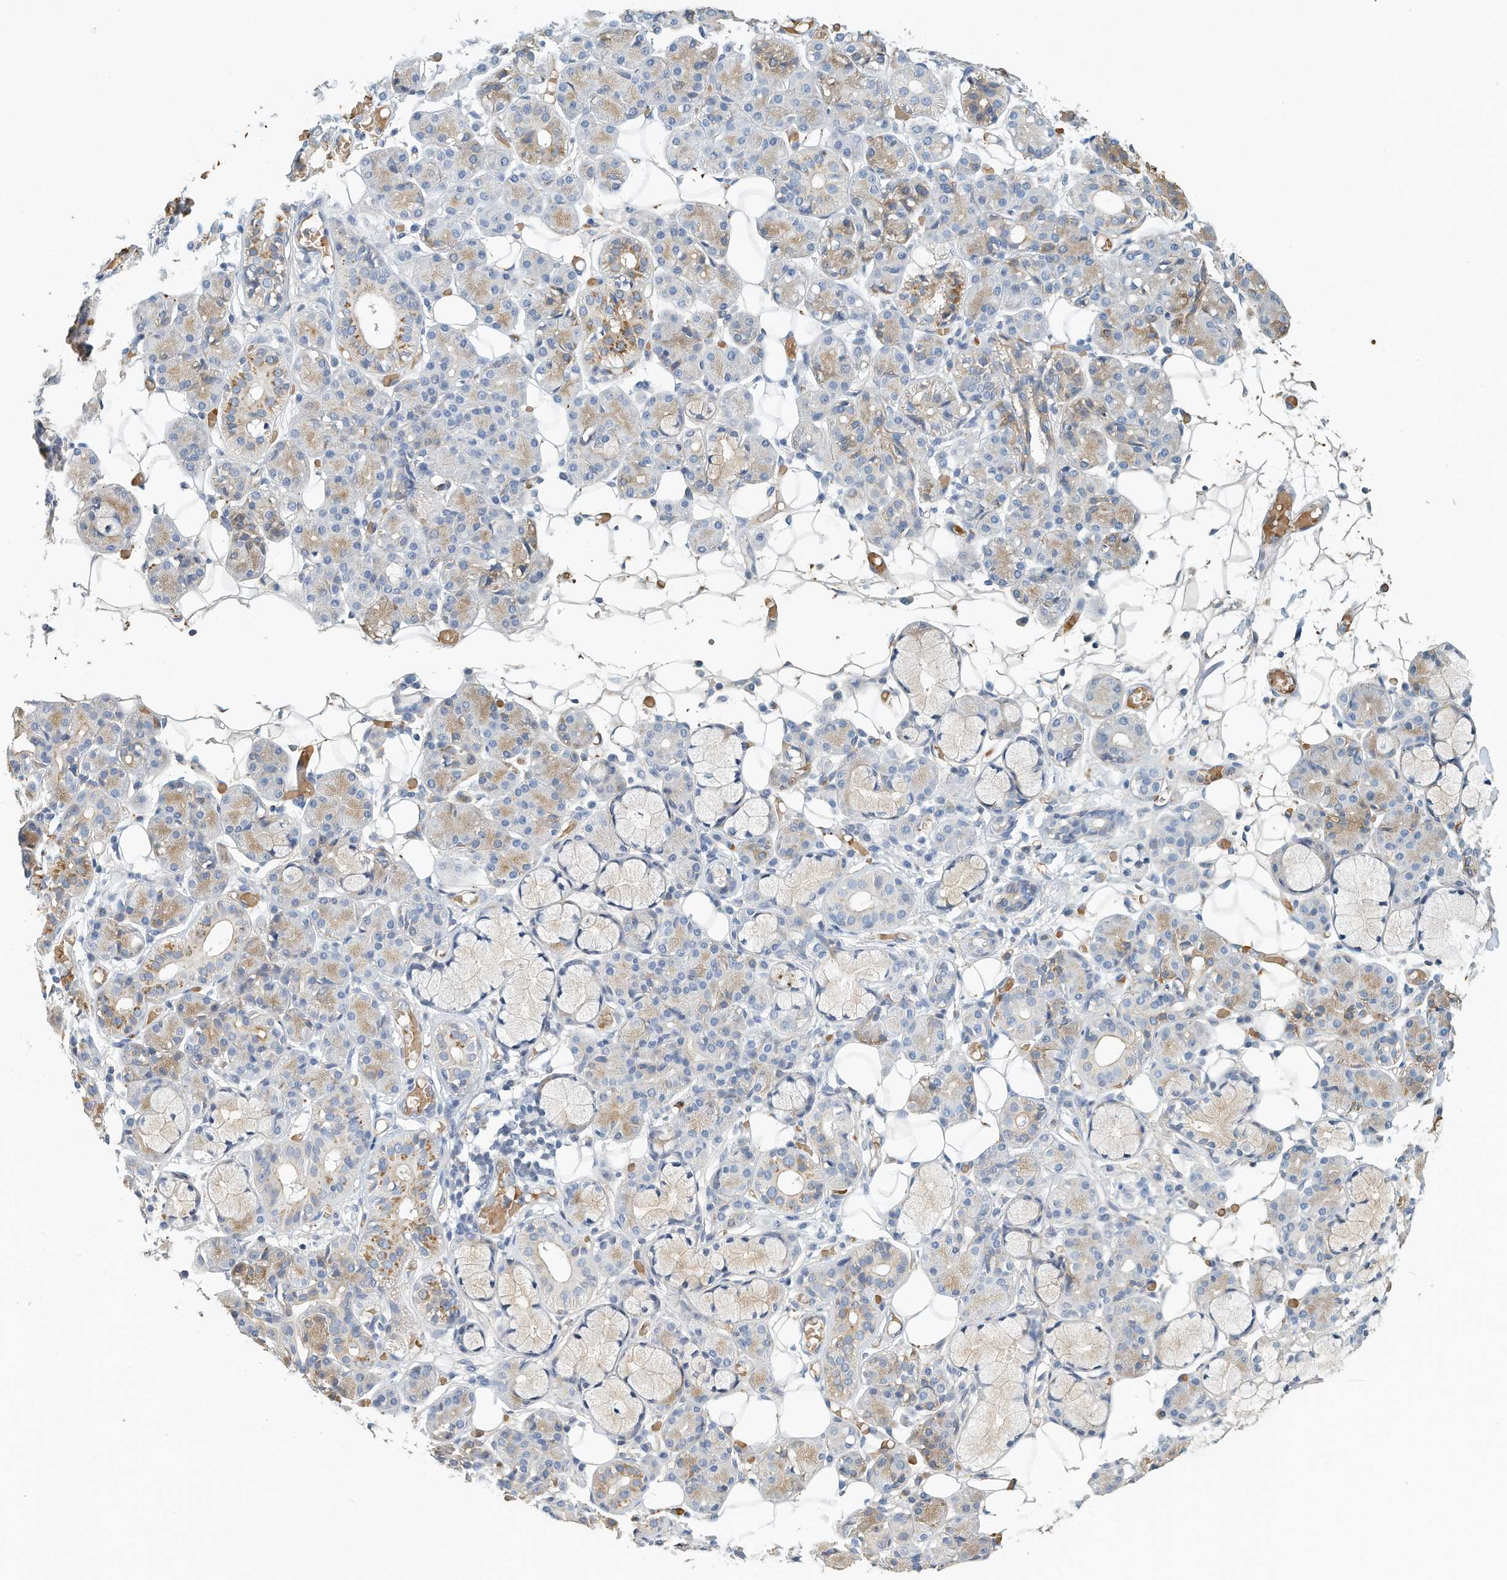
{"staining": {"intensity": "weak", "quantity": "<25%", "location": "cytoplasmic/membranous"}, "tissue": "salivary gland", "cell_type": "Glandular cells", "image_type": "normal", "snomed": [{"axis": "morphology", "description": "Normal tissue, NOS"}, {"axis": "topography", "description": "Salivary gland"}], "caption": "Immunohistochemical staining of unremarkable human salivary gland exhibits no significant expression in glandular cells.", "gene": "RCAN3", "patient": {"sex": "male", "age": 63}}